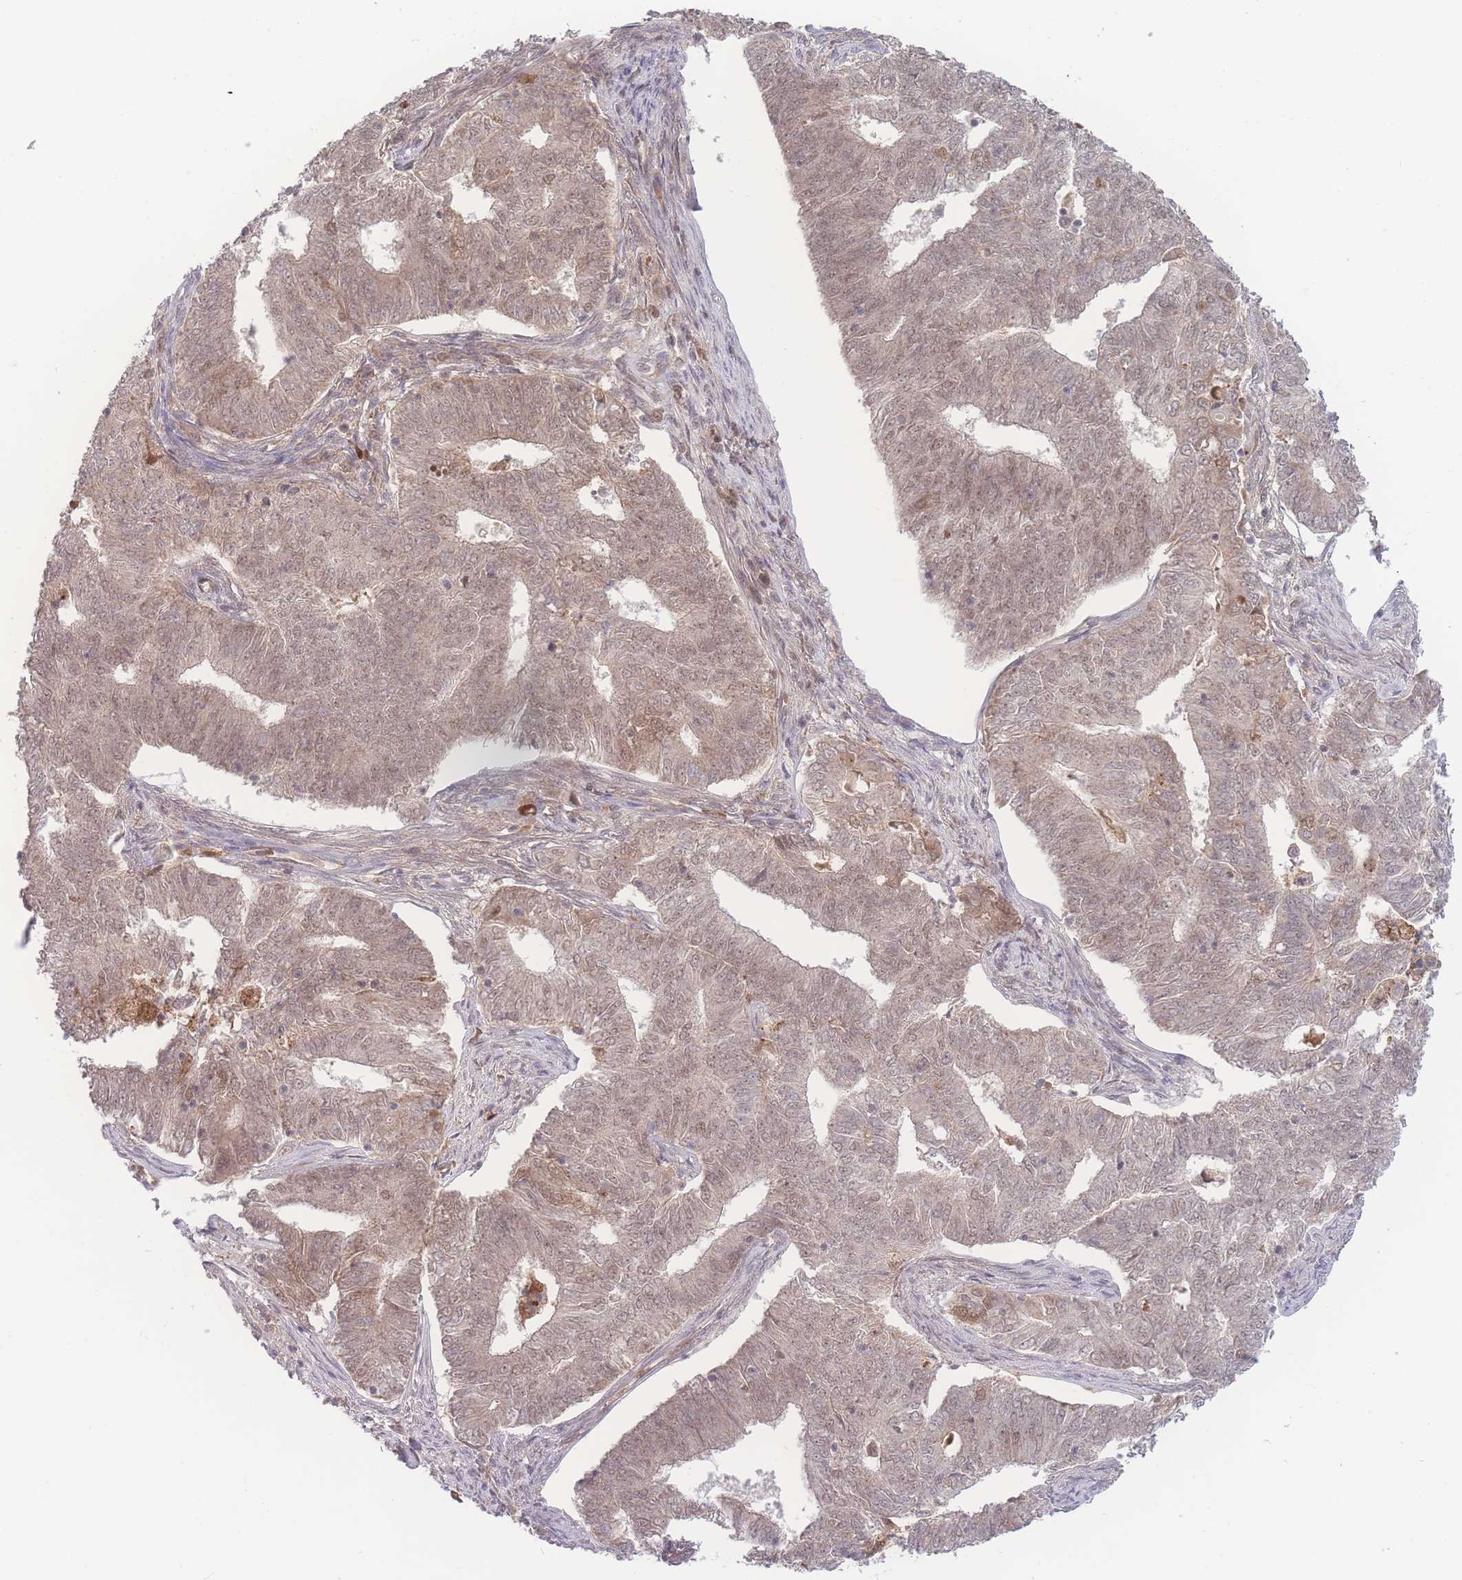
{"staining": {"intensity": "moderate", "quantity": ">75%", "location": "nuclear"}, "tissue": "endometrial cancer", "cell_type": "Tumor cells", "image_type": "cancer", "snomed": [{"axis": "morphology", "description": "Adenocarcinoma, NOS"}, {"axis": "topography", "description": "Endometrium"}], "caption": "Tumor cells exhibit moderate nuclear expression in about >75% of cells in endometrial cancer.", "gene": "RAVER1", "patient": {"sex": "female", "age": 62}}